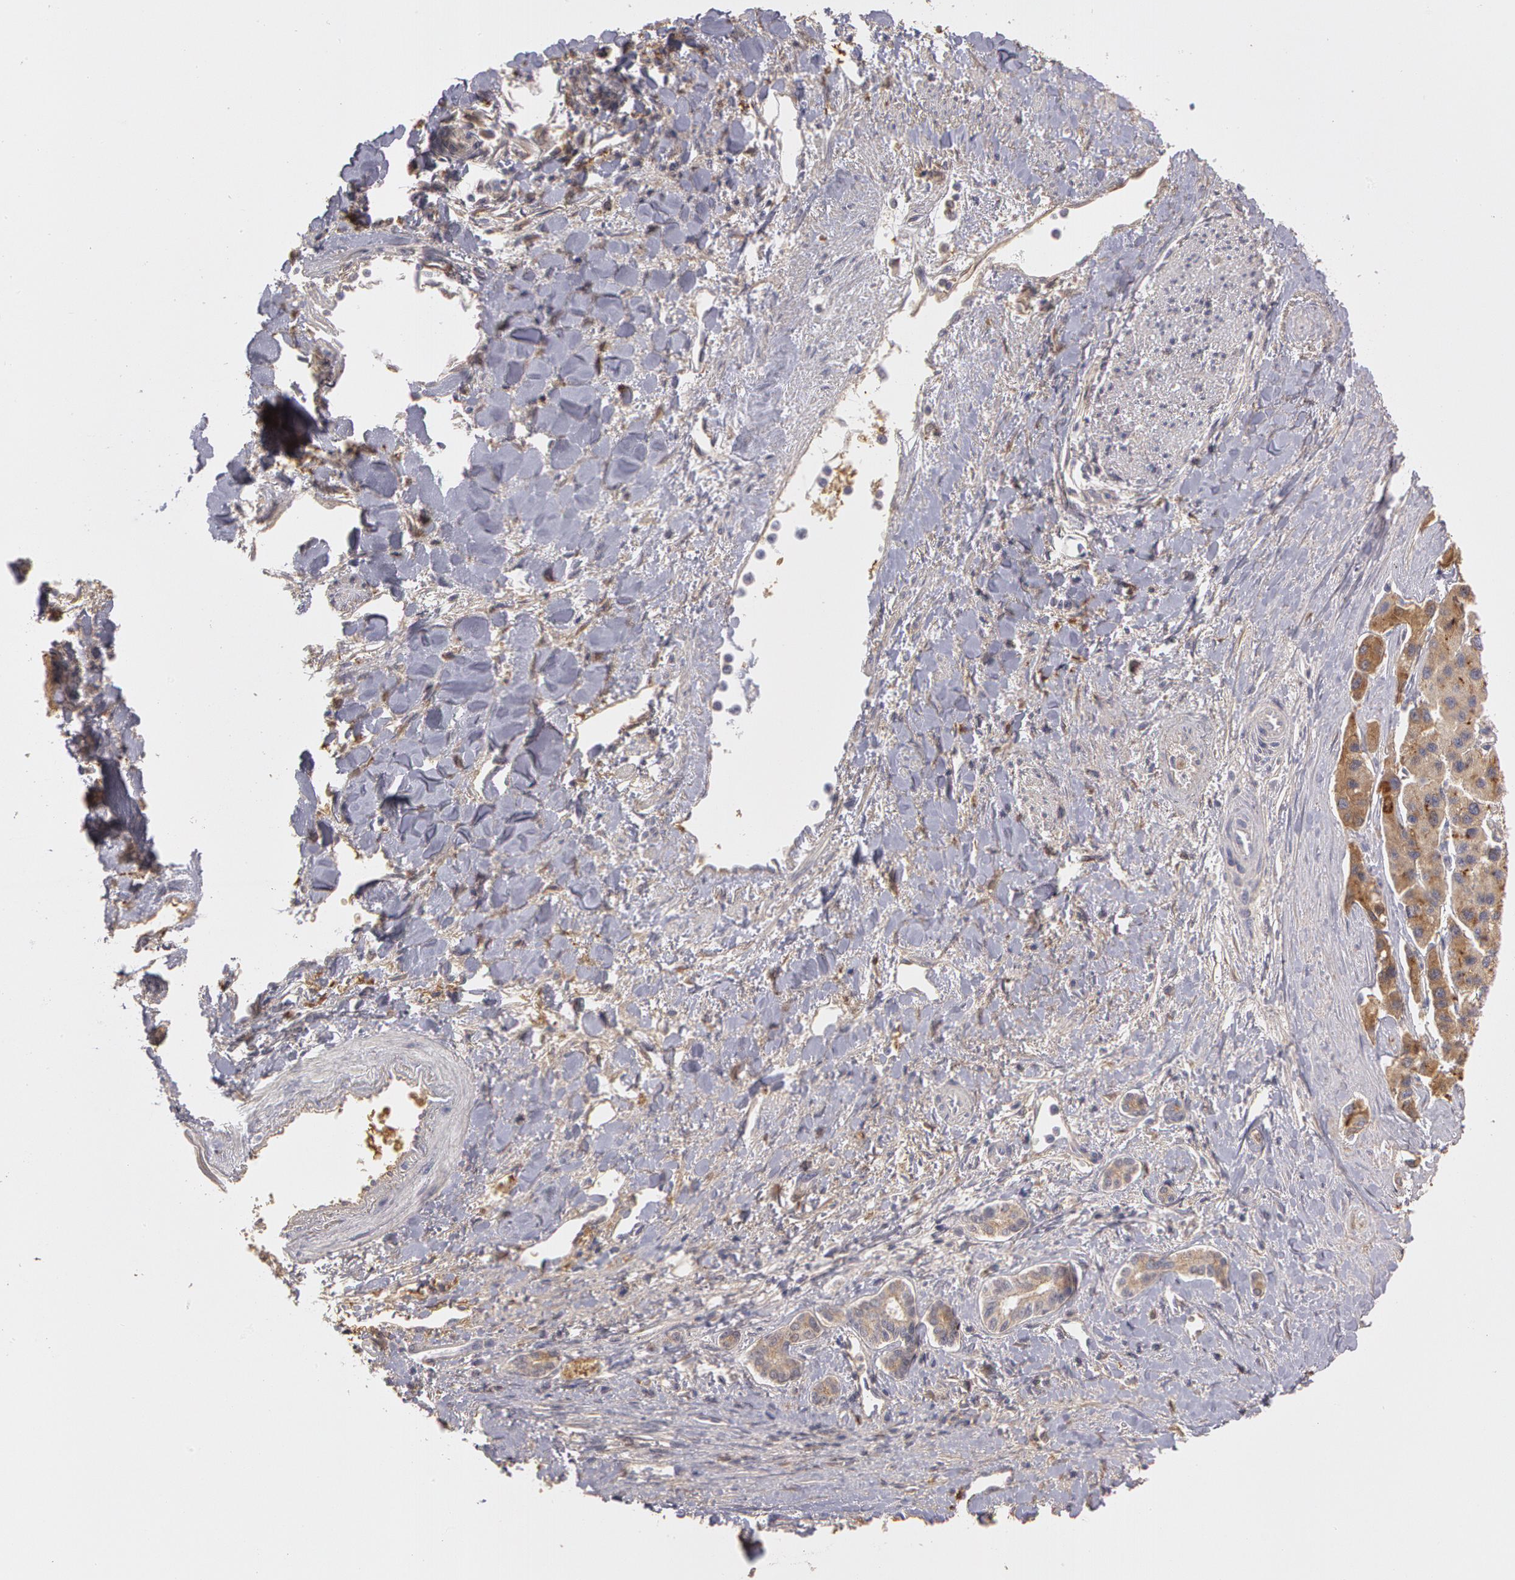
{"staining": {"intensity": "weak", "quantity": ">75%", "location": "cytoplasmic/membranous"}, "tissue": "liver cancer", "cell_type": "Tumor cells", "image_type": "cancer", "snomed": [{"axis": "morphology", "description": "Carcinoma, Hepatocellular, NOS"}, {"axis": "topography", "description": "Liver"}], "caption": "Human liver cancer stained with a brown dye reveals weak cytoplasmic/membranous positive staining in approximately >75% of tumor cells.", "gene": "C1R", "patient": {"sex": "female", "age": 85}}